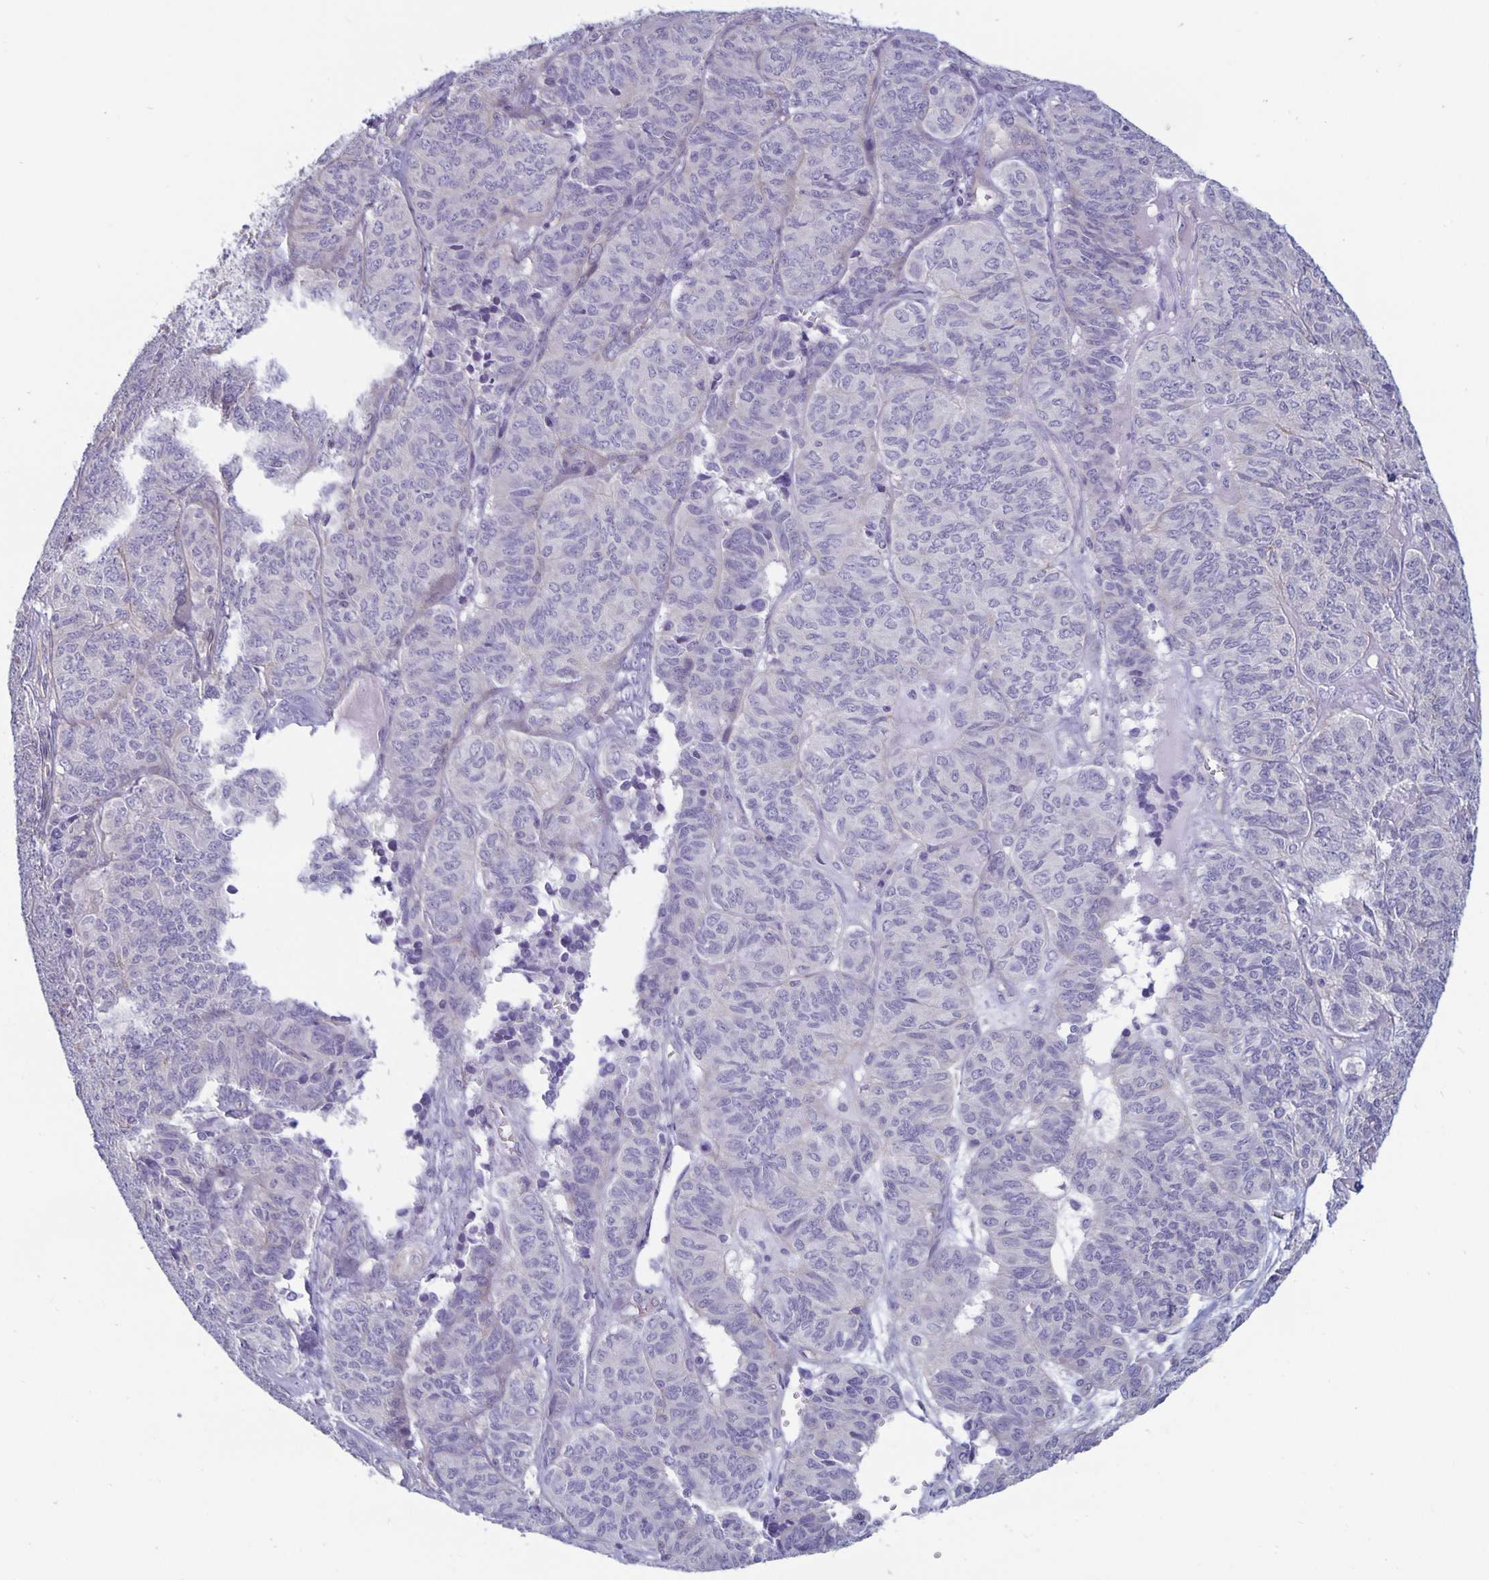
{"staining": {"intensity": "negative", "quantity": "none", "location": "none"}, "tissue": "ovarian cancer", "cell_type": "Tumor cells", "image_type": "cancer", "snomed": [{"axis": "morphology", "description": "Carcinoma, endometroid"}, {"axis": "topography", "description": "Ovary"}], "caption": "Human ovarian endometroid carcinoma stained for a protein using IHC demonstrates no positivity in tumor cells.", "gene": "PLCB3", "patient": {"sex": "female", "age": 80}}